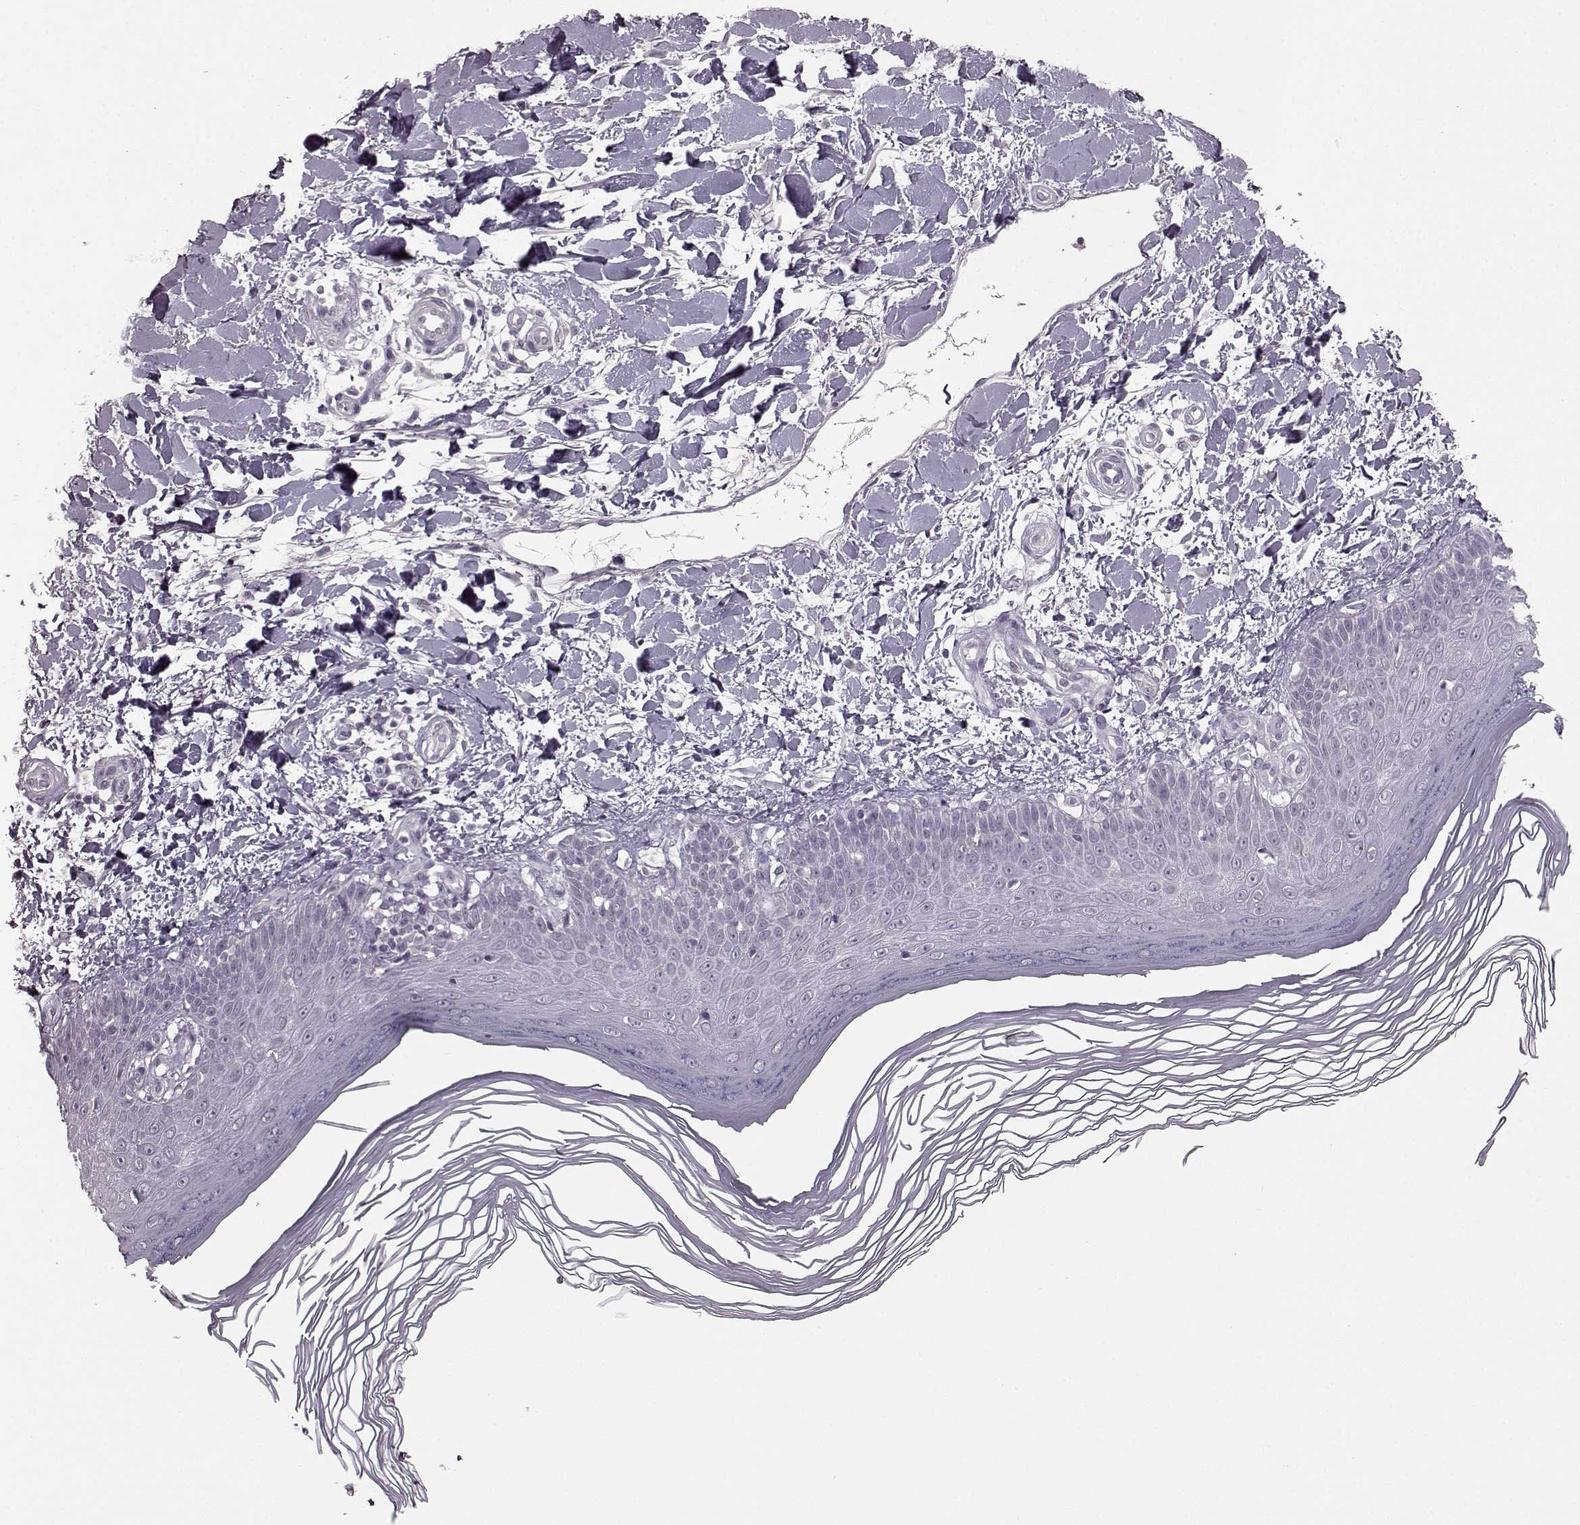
{"staining": {"intensity": "negative", "quantity": "none", "location": "none"}, "tissue": "skin", "cell_type": "Fibroblasts", "image_type": "normal", "snomed": [{"axis": "morphology", "description": "Normal tissue, NOS"}, {"axis": "topography", "description": "Skin"}], "caption": "An immunohistochemistry (IHC) photomicrograph of normal skin is shown. There is no staining in fibroblasts of skin. (DAB immunohistochemistry (IHC), high magnification).", "gene": "LHB", "patient": {"sex": "female", "age": 62}}